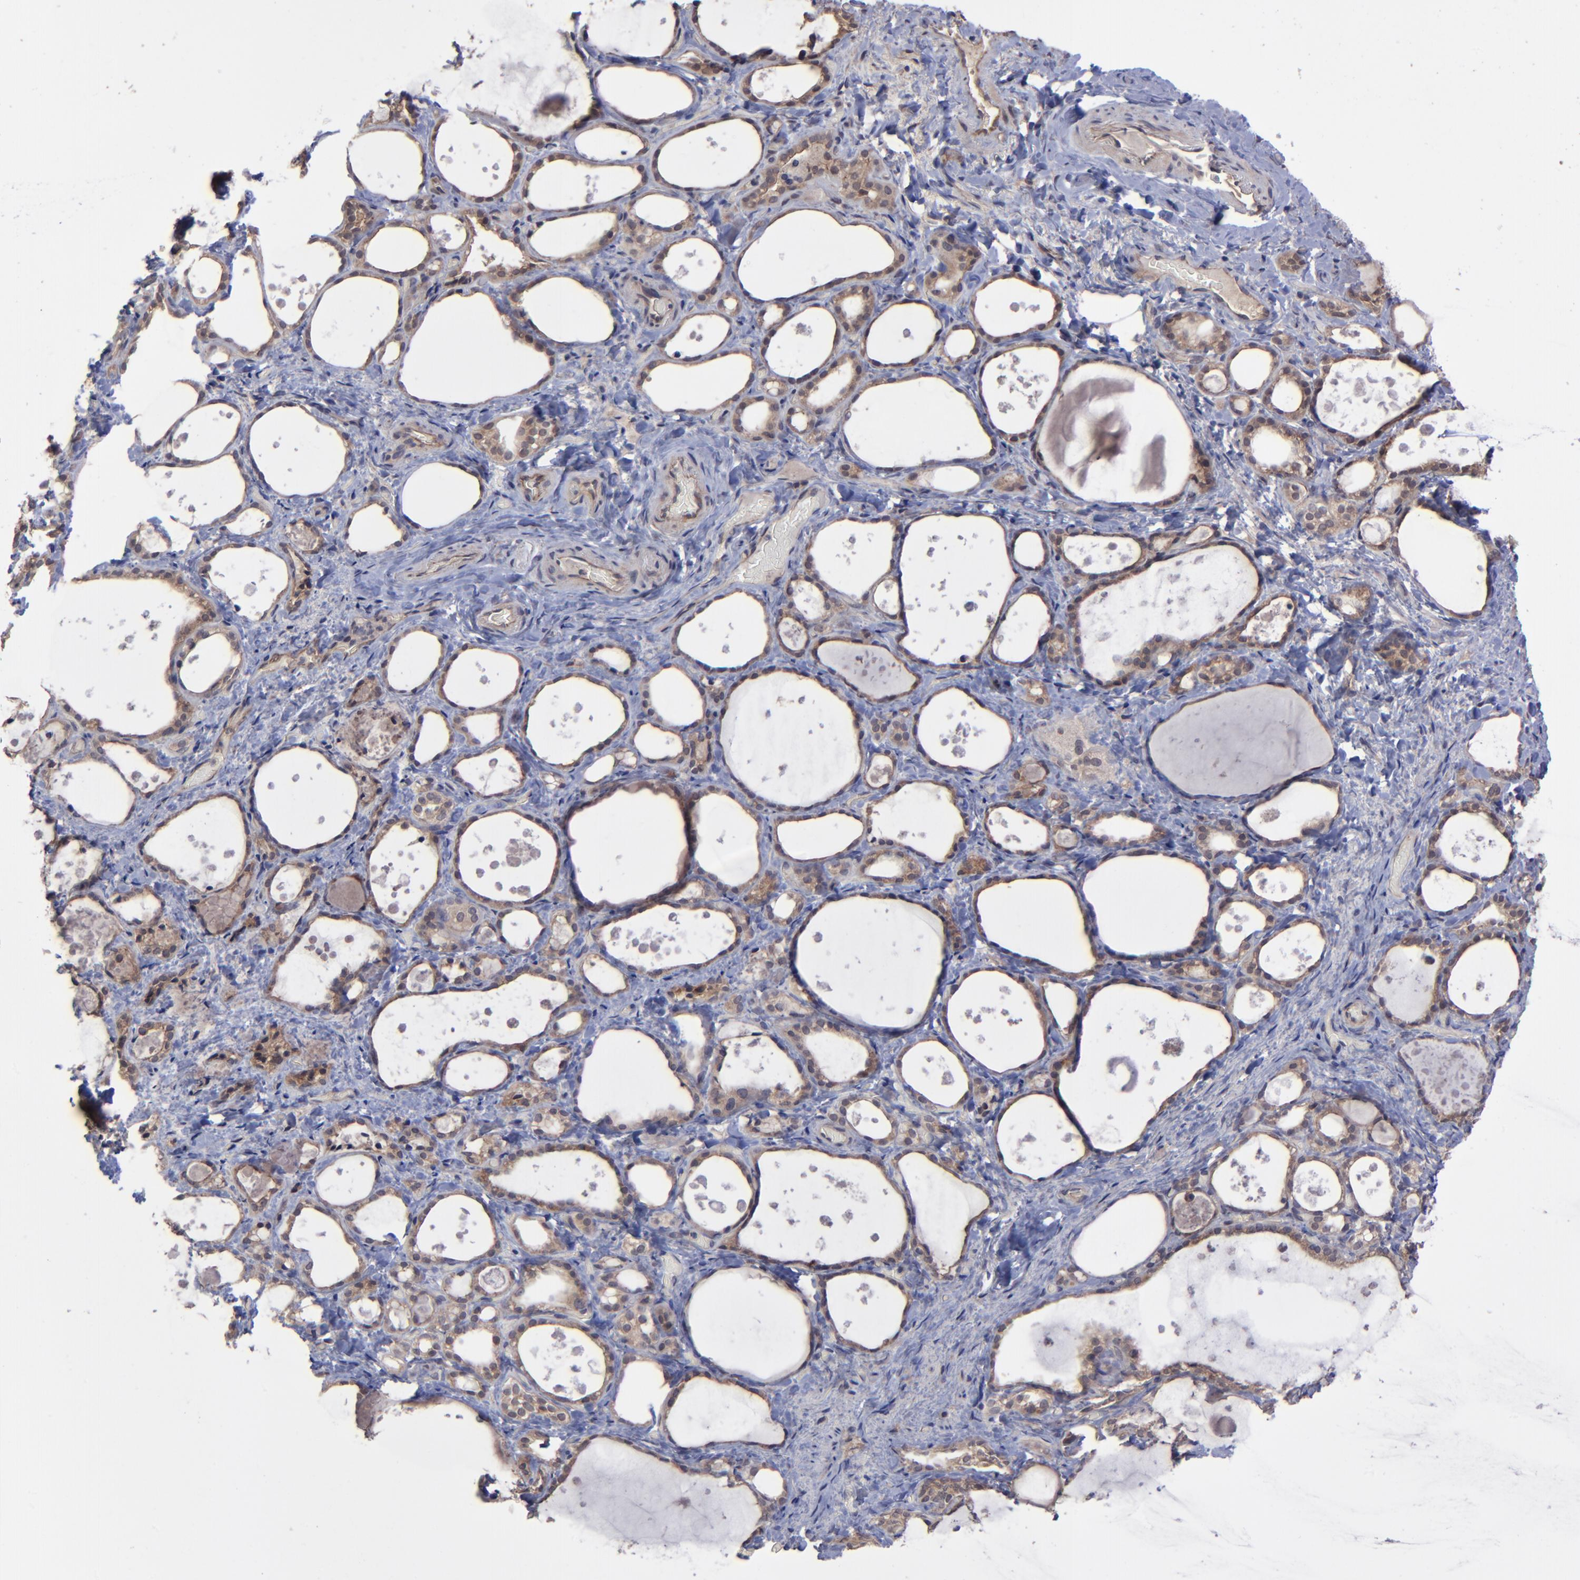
{"staining": {"intensity": "moderate", "quantity": ">75%", "location": "cytoplasmic/membranous"}, "tissue": "thyroid gland", "cell_type": "Glandular cells", "image_type": "normal", "snomed": [{"axis": "morphology", "description": "Normal tissue, NOS"}, {"axis": "topography", "description": "Thyroid gland"}], "caption": "Immunohistochemistry photomicrograph of normal thyroid gland: human thyroid gland stained using IHC exhibits medium levels of moderate protein expression localized specifically in the cytoplasmic/membranous of glandular cells, appearing as a cytoplasmic/membranous brown color.", "gene": "ZNF780A", "patient": {"sex": "female", "age": 75}}